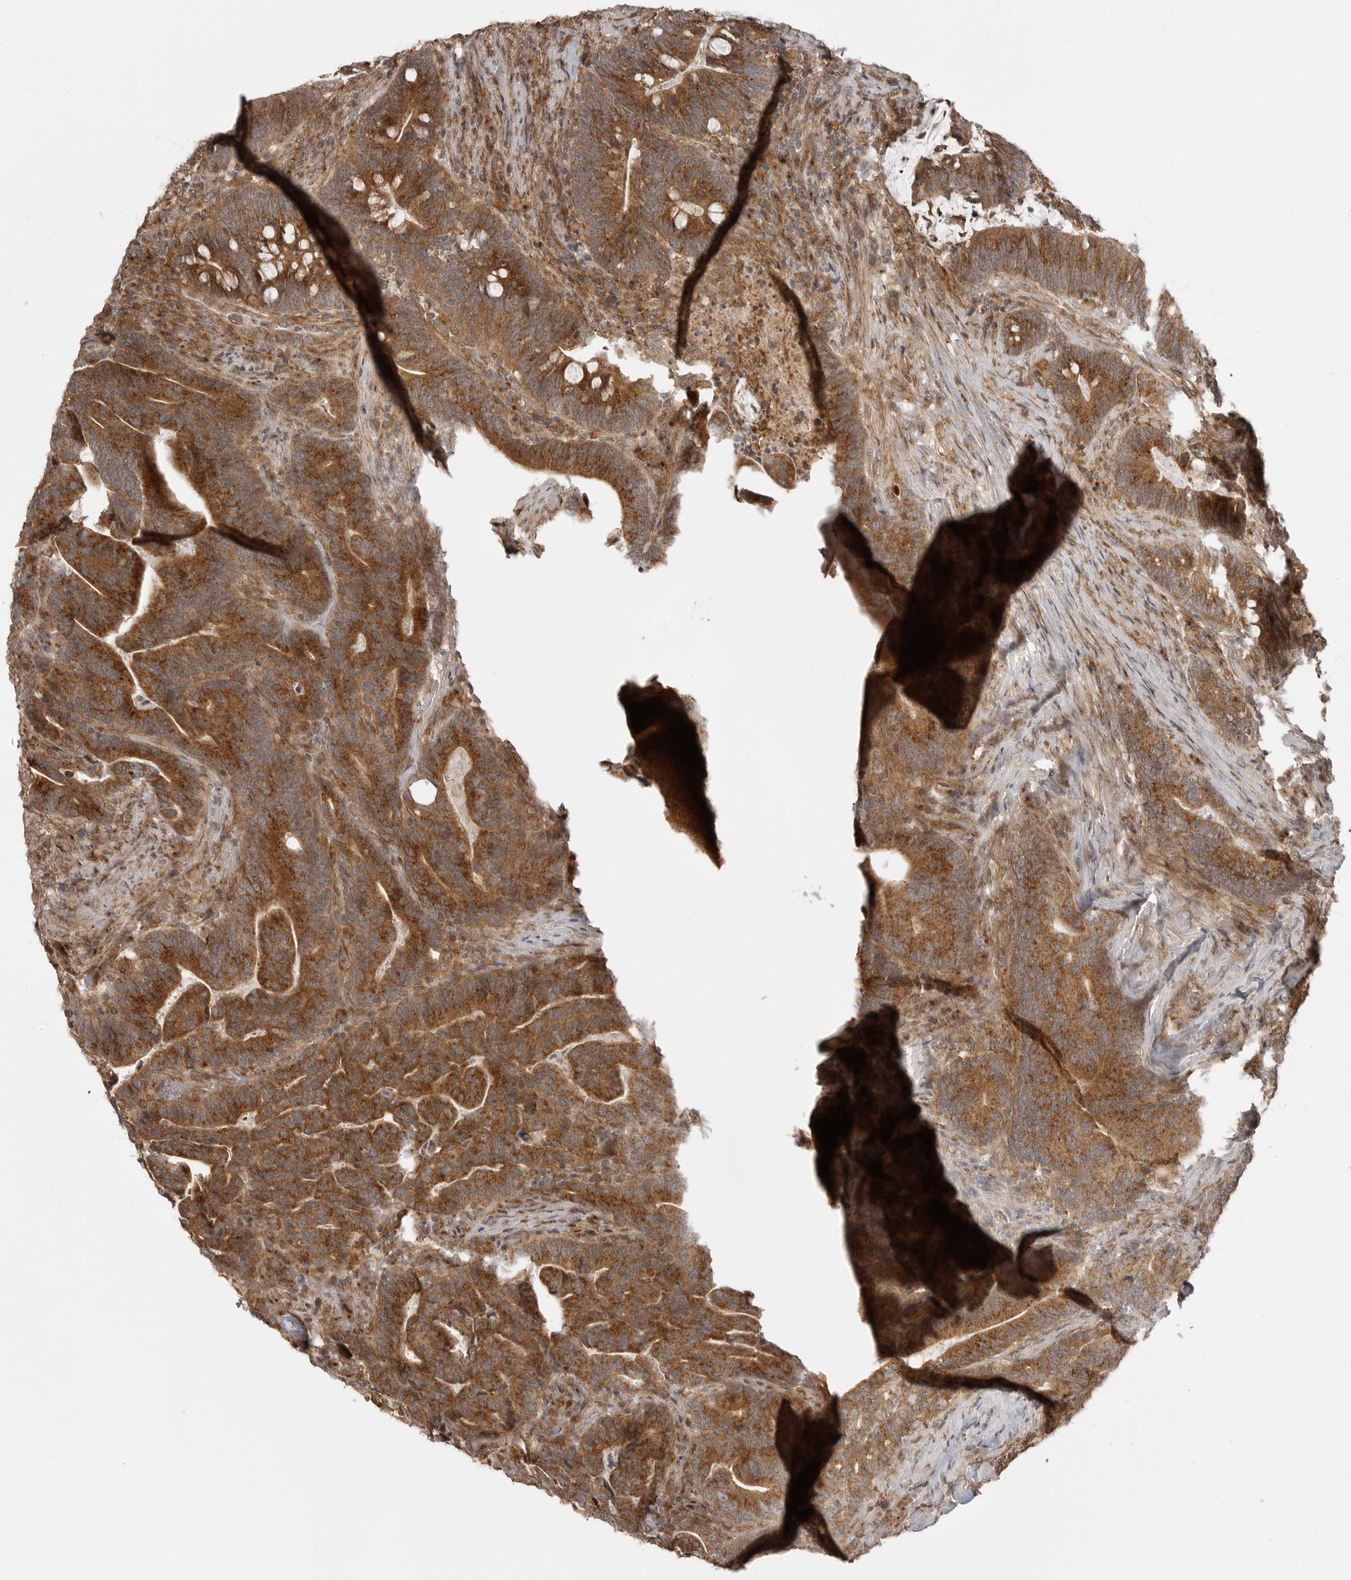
{"staining": {"intensity": "strong", "quantity": ">75%", "location": "cytoplasmic/membranous"}, "tissue": "colorectal cancer", "cell_type": "Tumor cells", "image_type": "cancer", "snomed": [{"axis": "morphology", "description": "Adenocarcinoma, NOS"}, {"axis": "topography", "description": "Colon"}], "caption": "High-magnification brightfield microscopy of colorectal adenocarcinoma stained with DAB (3,3'-diaminobenzidine) (brown) and counterstained with hematoxylin (blue). tumor cells exhibit strong cytoplasmic/membranous expression is appreciated in about>75% of cells.", "gene": "FAT3", "patient": {"sex": "female", "age": 66}}